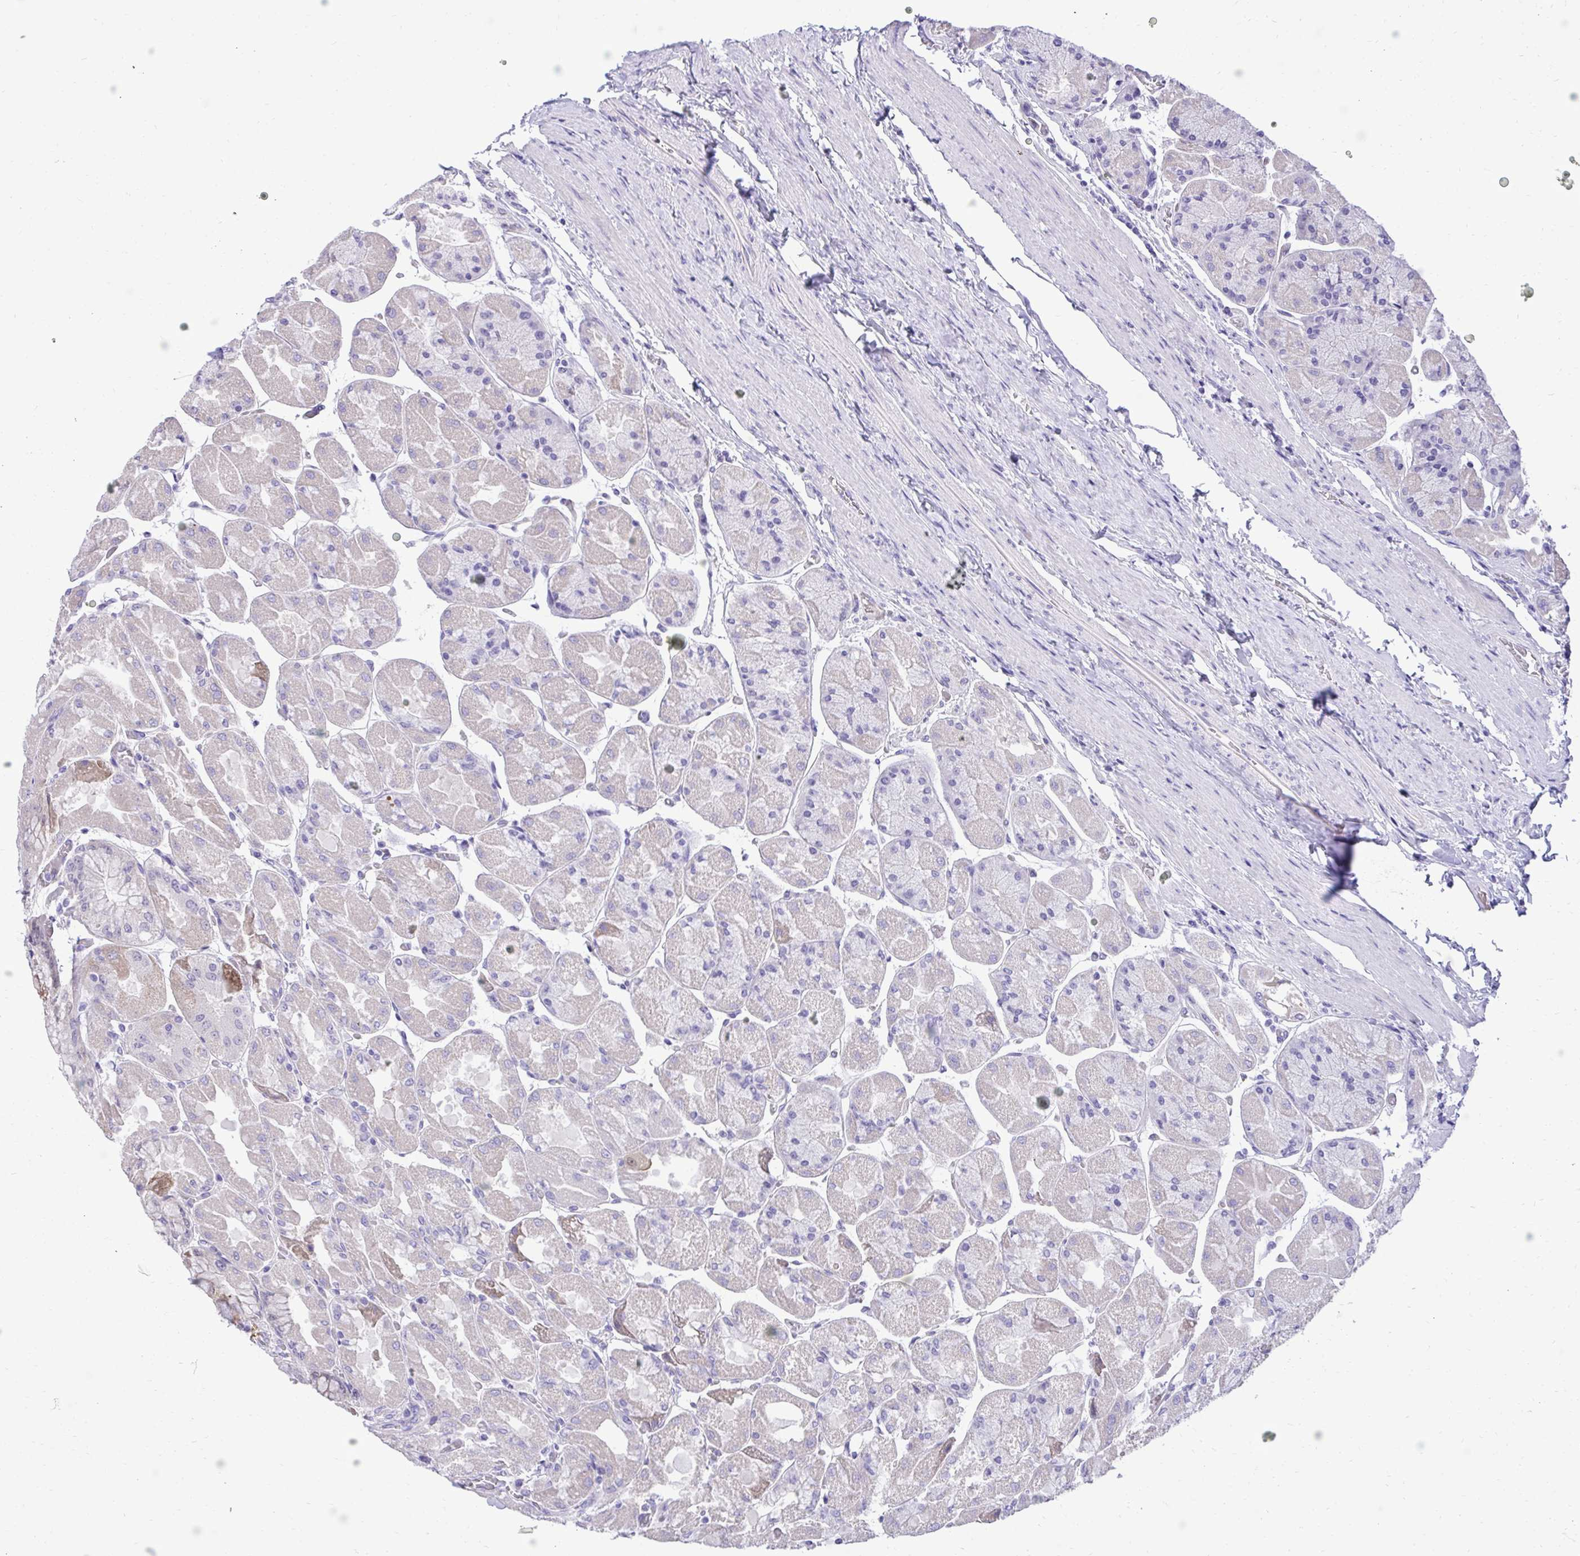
{"staining": {"intensity": "moderate", "quantity": "<25%", "location": "cytoplasmic/membranous,nuclear"}, "tissue": "stomach", "cell_type": "Glandular cells", "image_type": "normal", "snomed": [{"axis": "morphology", "description": "Normal tissue, NOS"}, {"axis": "topography", "description": "Stomach"}], "caption": "Glandular cells exhibit moderate cytoplasmic/membranous,nuclear positivity in approximately <25% of cells in unremarkable stomach. (IHC, brightfield microscopy, high magnification).", "gene": "TMCO5A", "patient": {"sex": "female", "age": 61}}